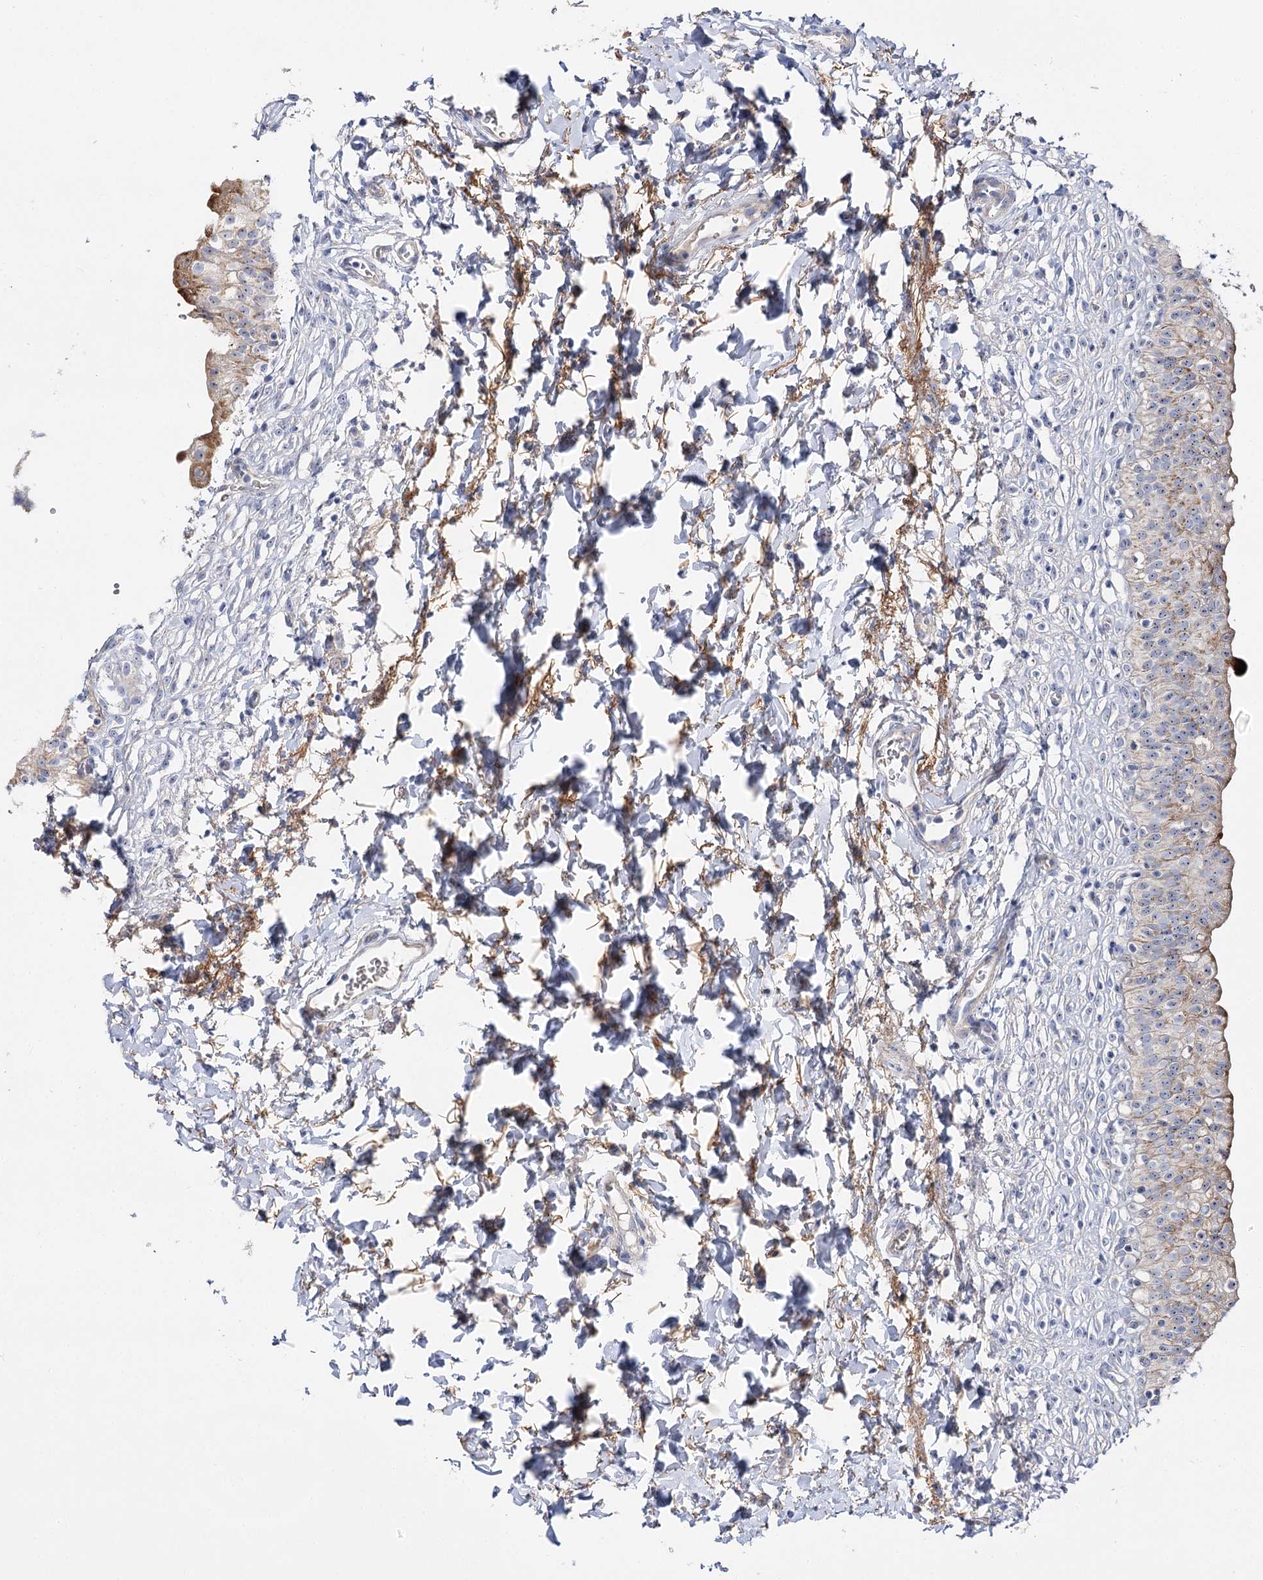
{"staining": {"intensity": "moderate", "quantity": "<25%", "location": "cytoplasmic/membranous,nuclear"}, "tissue": "urinary bladder", "cell_type": "Urothelial cells", "image_type": "normal", "snomed": [{"axis": "morphology", "description": "Normal tissue, NOS"}, {"axis": "topography", "description": "Urinary bladder"}], "caption": "The photomicrograph displays immunohistochemical staining of unremarkable urinary bladder. There is moderate cytoplasmic/membranous,nuclear positivity is seen in about <25% of urothelial cells. (DAB (3,3'-diaminobenzidine) IHC with brightfield microscopy, high magnification).", "gene": "SUOX", "patient": {"sex": "male", "age": 55}}